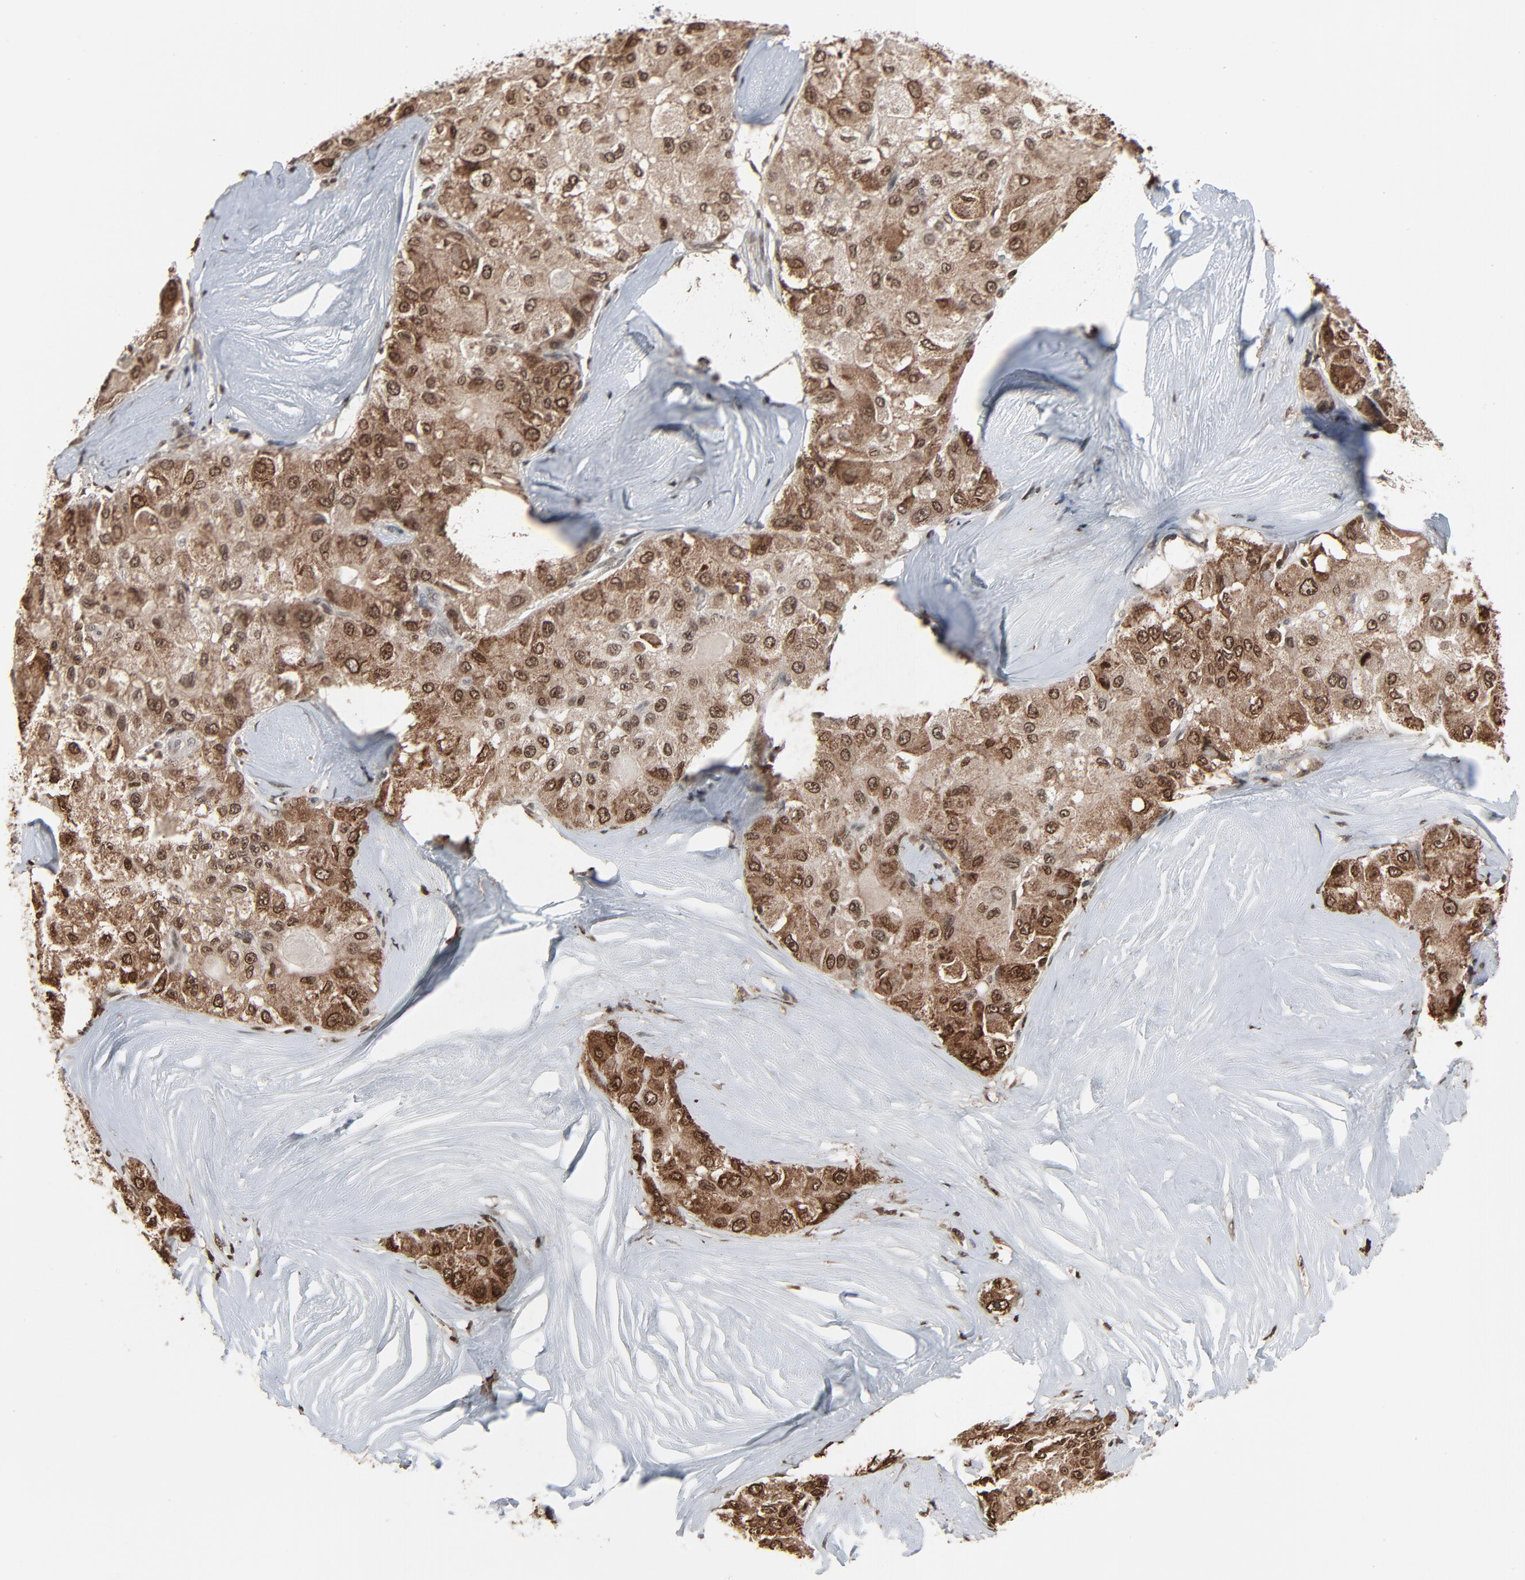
{"staining": {"intensity": "moderate", "quantity": ">75%", "location": "cytoplasmic/membranous,nuclear"}, "tissue": "liver cancer", "cell_type": "Tumor cells", "image_type": "cancer", "snomed": [{"axis": "morphology", "description": "Carcinoma, Hepatocellular, NOS"}, {"axis": "topography", "description": "Liver"}], "caption": "Immunohistochemical staining of human liver cancer shows medium levels of moderate cytoplasmic/membranous and nuclear protein expression in approximately >75% of tumor cells.", "gene": "RPS6KA3", "patient": {"sex": "male", "age": 80}}